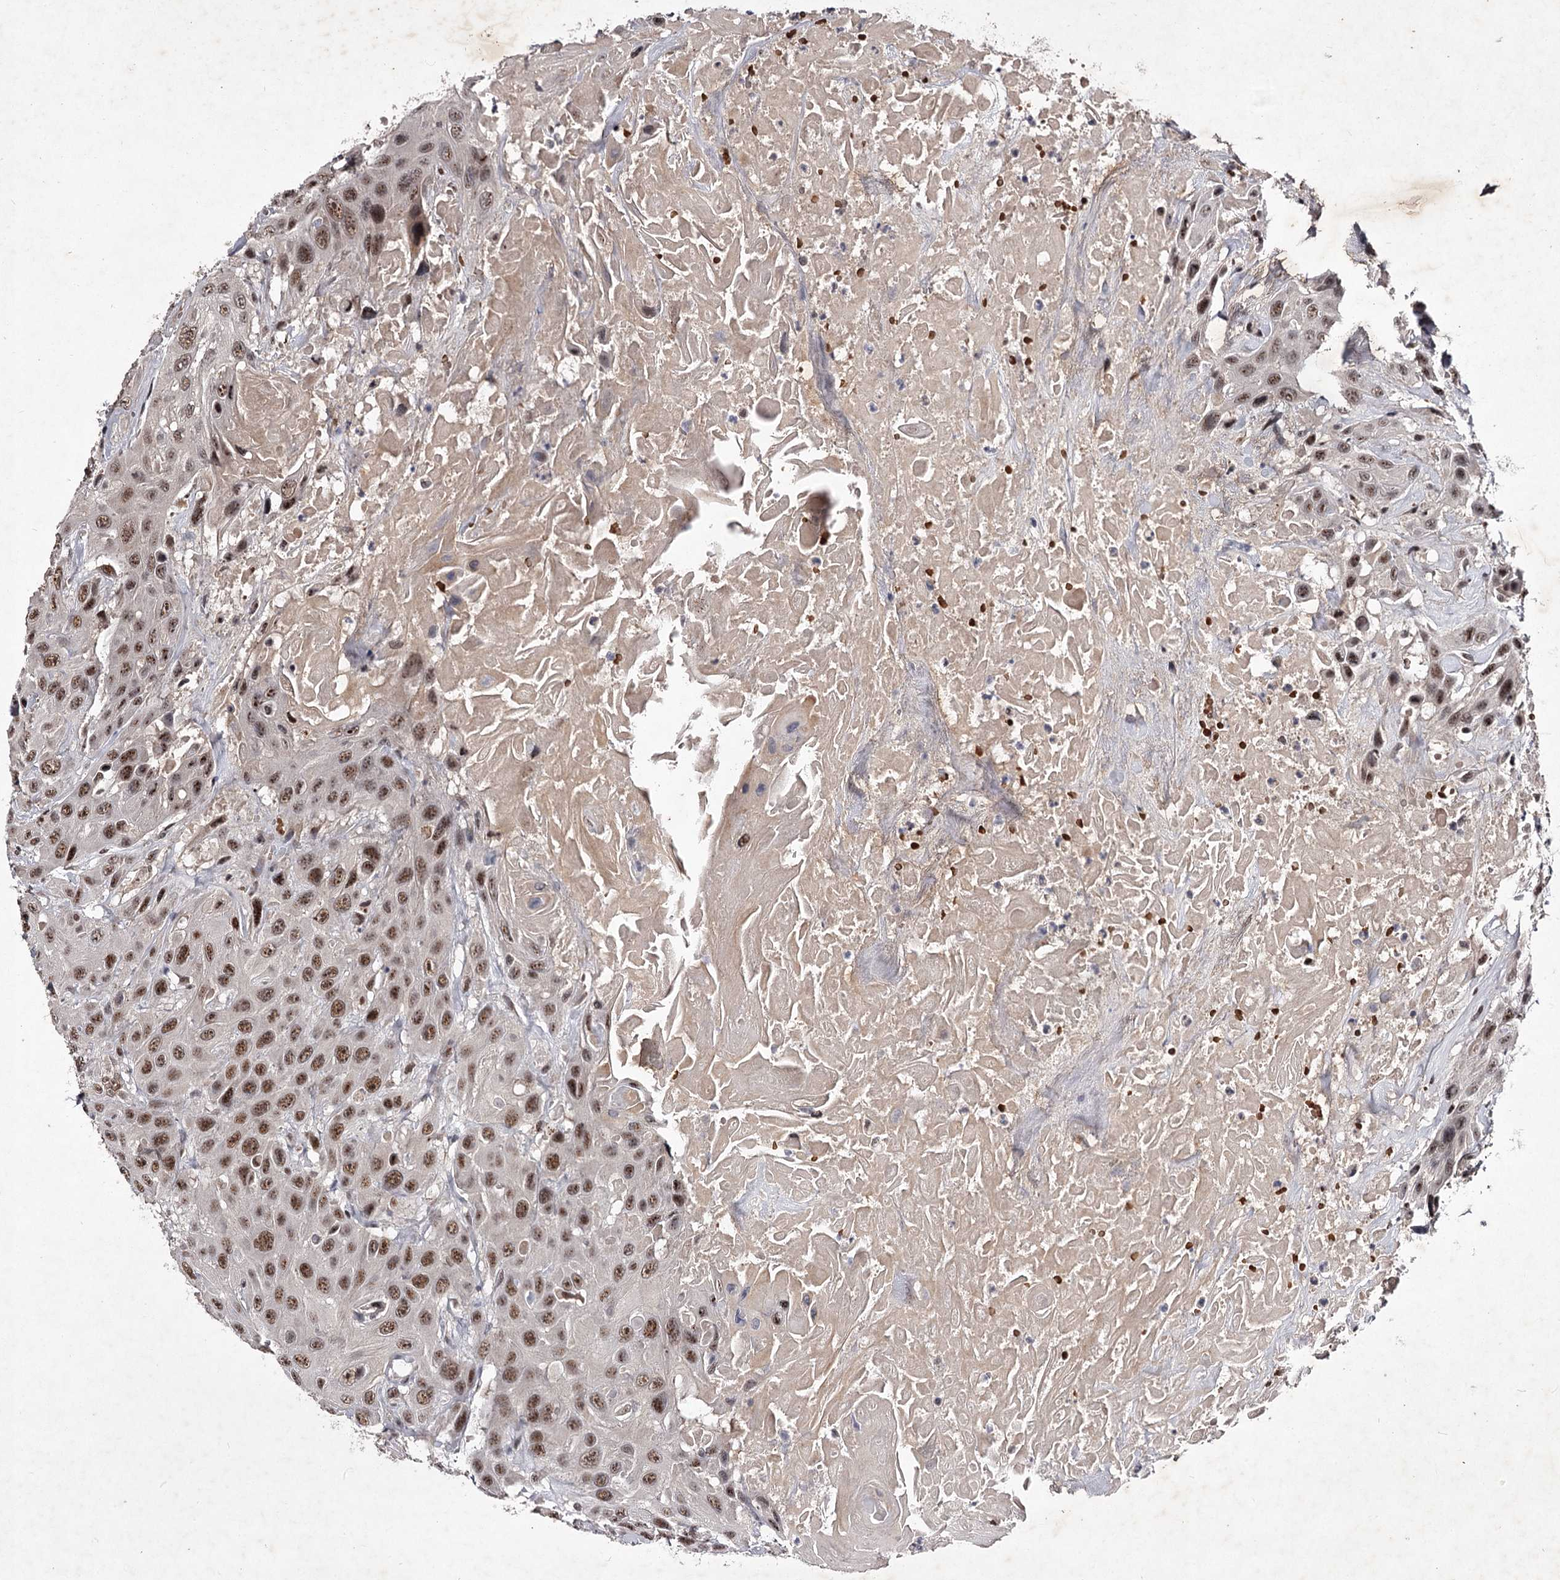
{"staining": {"intensity": "moderate", "quantity": ">75%", "location": "nuclear"}, "tissue": "head and neck cancer", "cell_type": "Tumor cells", "image_type": "cancer", "snomed": [{"axis": "morphology", "description": "Squamous cell carcinoma, NOS"}, {"axis": "topography", "description": "Head-Neck"}], "caption": "Human head and neck cancer (squamous cell carcinoma) stained for a protein (brown) demonstrates moderate nuclear positive staining in approximately >75% of tumor cells.", "gene": "RNF44", "patient": {"sex": "male", "age": 81}}